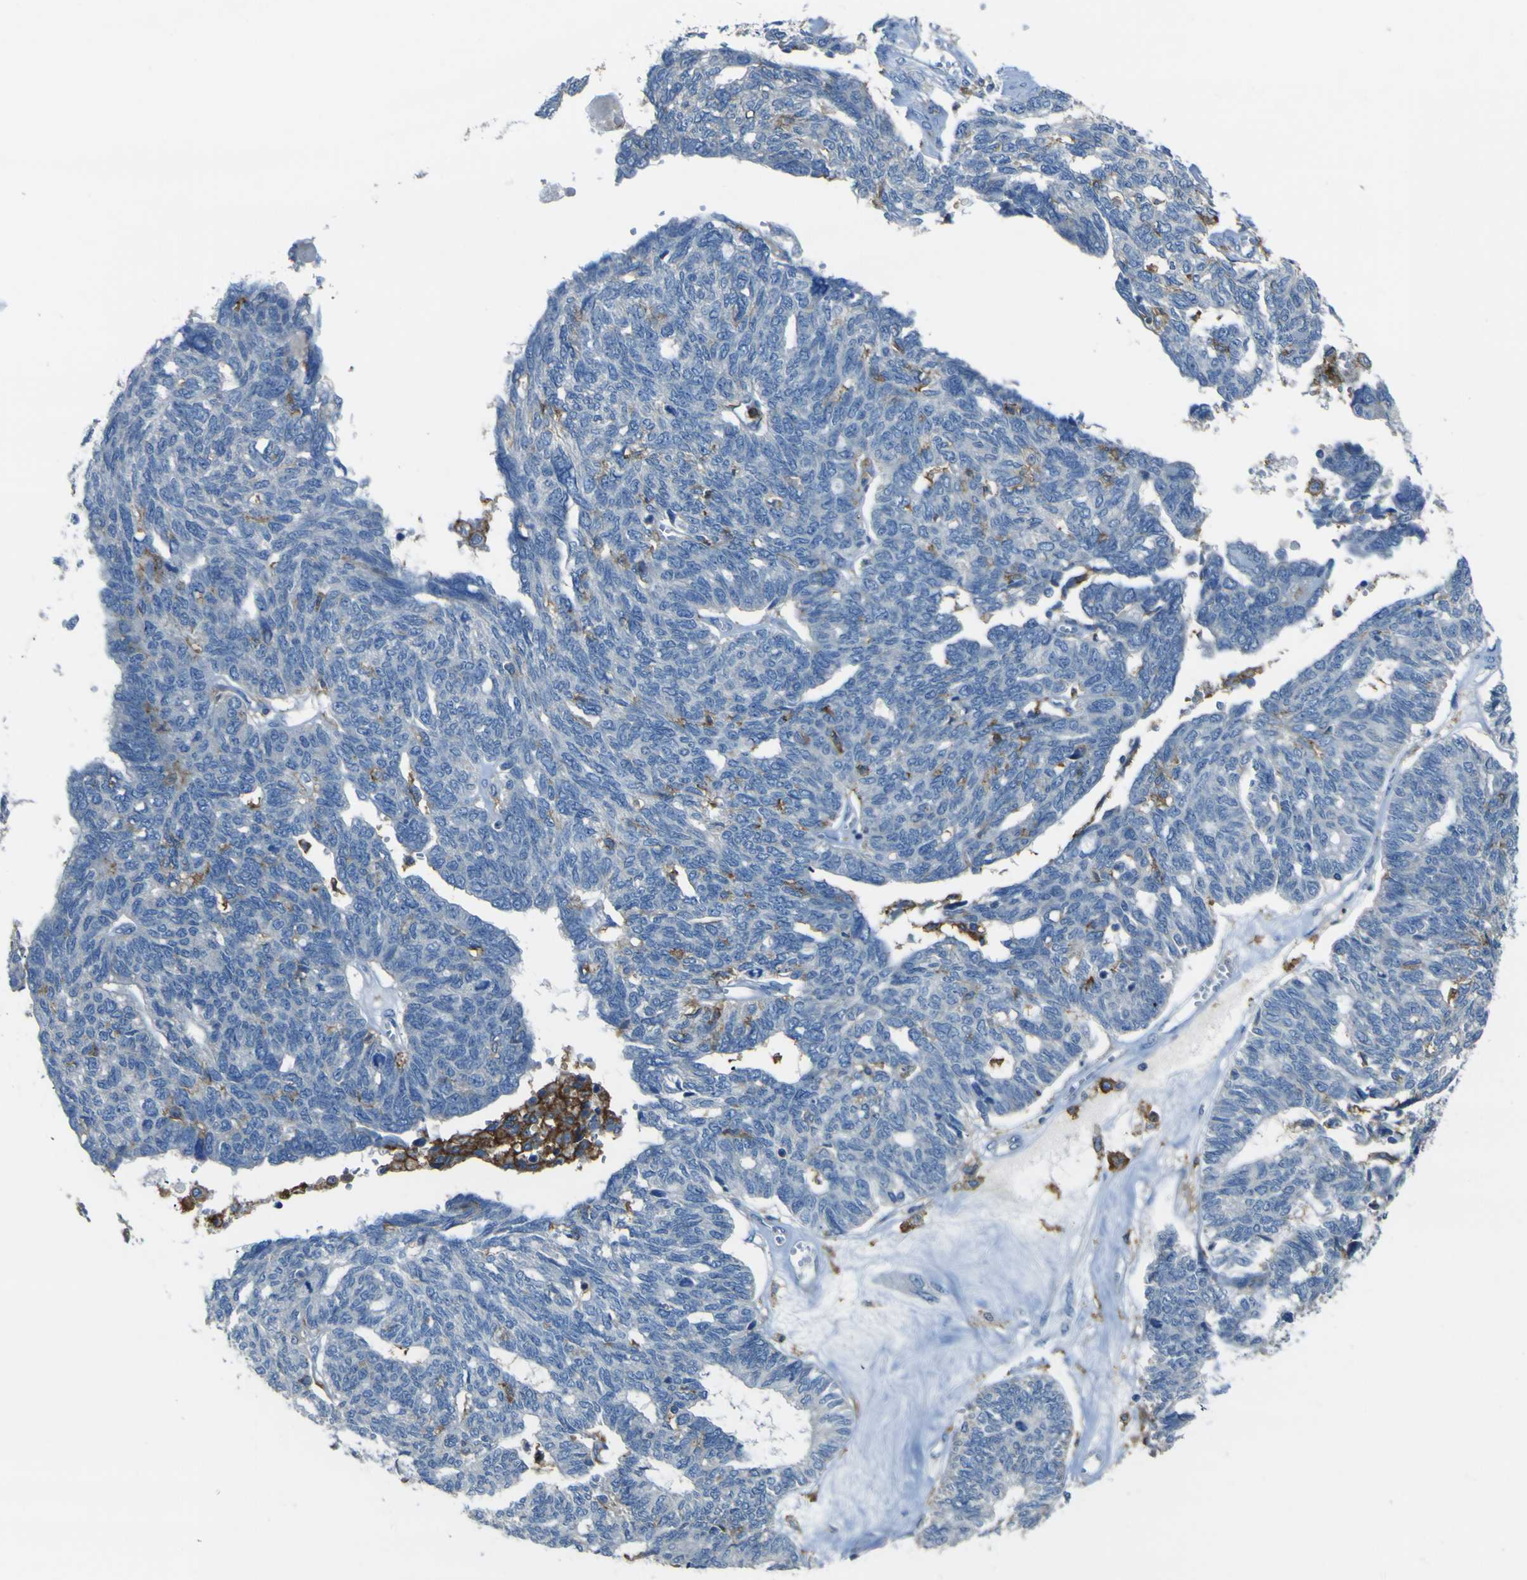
{"staining": {"intensity": "negative", "quantity": "none", "location": "none"}, "tissue": "ovarian cancer", "cell_type": "Tumor cells", "image_type": "cancer", "snomed": [{"axis": "morphology", "description": "Cystadenocarcinoma, serous, NOS"}, {"axis": "topography", "description": "Ovary"}], "caption": "Tumor cells are negative for protein expression in human ovarian serous cystadenocarcinoma. Nuclei are stained in blue.", "gene": "LAIR1", "patient": {"sex": "female", "age": 79}}